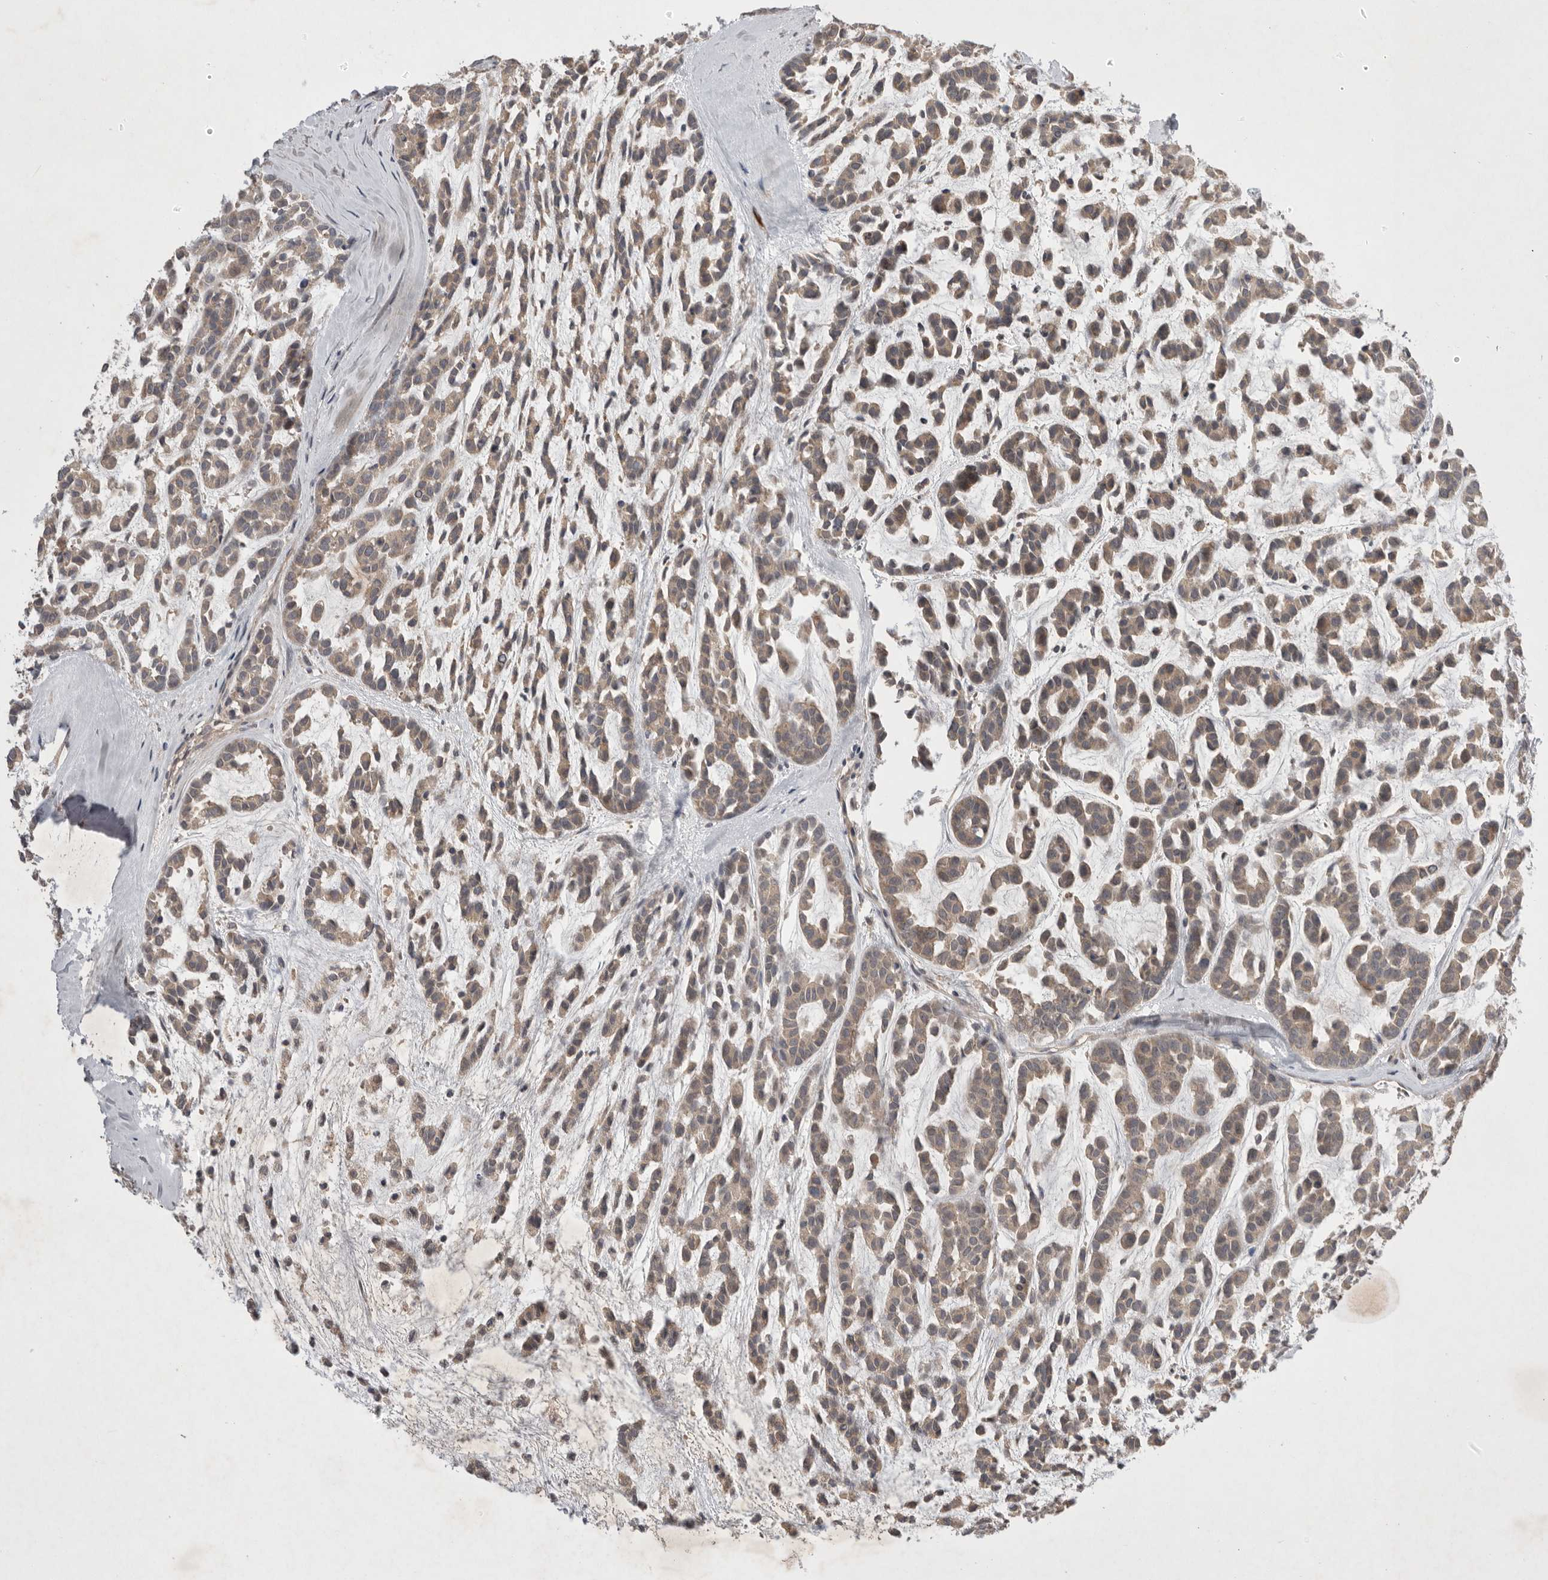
{"staining": {"intensity": "weak", "quantity": ">75%", "location": "cytoplasmic/membranous"}, "tissue": "head and neck cancer", "cell_type": "Tumor cells", "image_type": "cancer", "snomed": [{"axis": "morphology", "description": "Adenocarcinoma, NOS"}, {"axis": "morphology", "description": "Adenoma, NOS"}, {"axis": "topography", "description": "Head-Neck"}], "caption": "Immunohistochemical staining of human head and neck cancer exhibits low levels of weak cytoplasmic/membranous positivity in approximately >75% of tumor cells. (DAB = brown stain, brightfield microscopy at high magnification).", "gene": "NRCAM", "patient": {"sex": "female", "age": 55}}